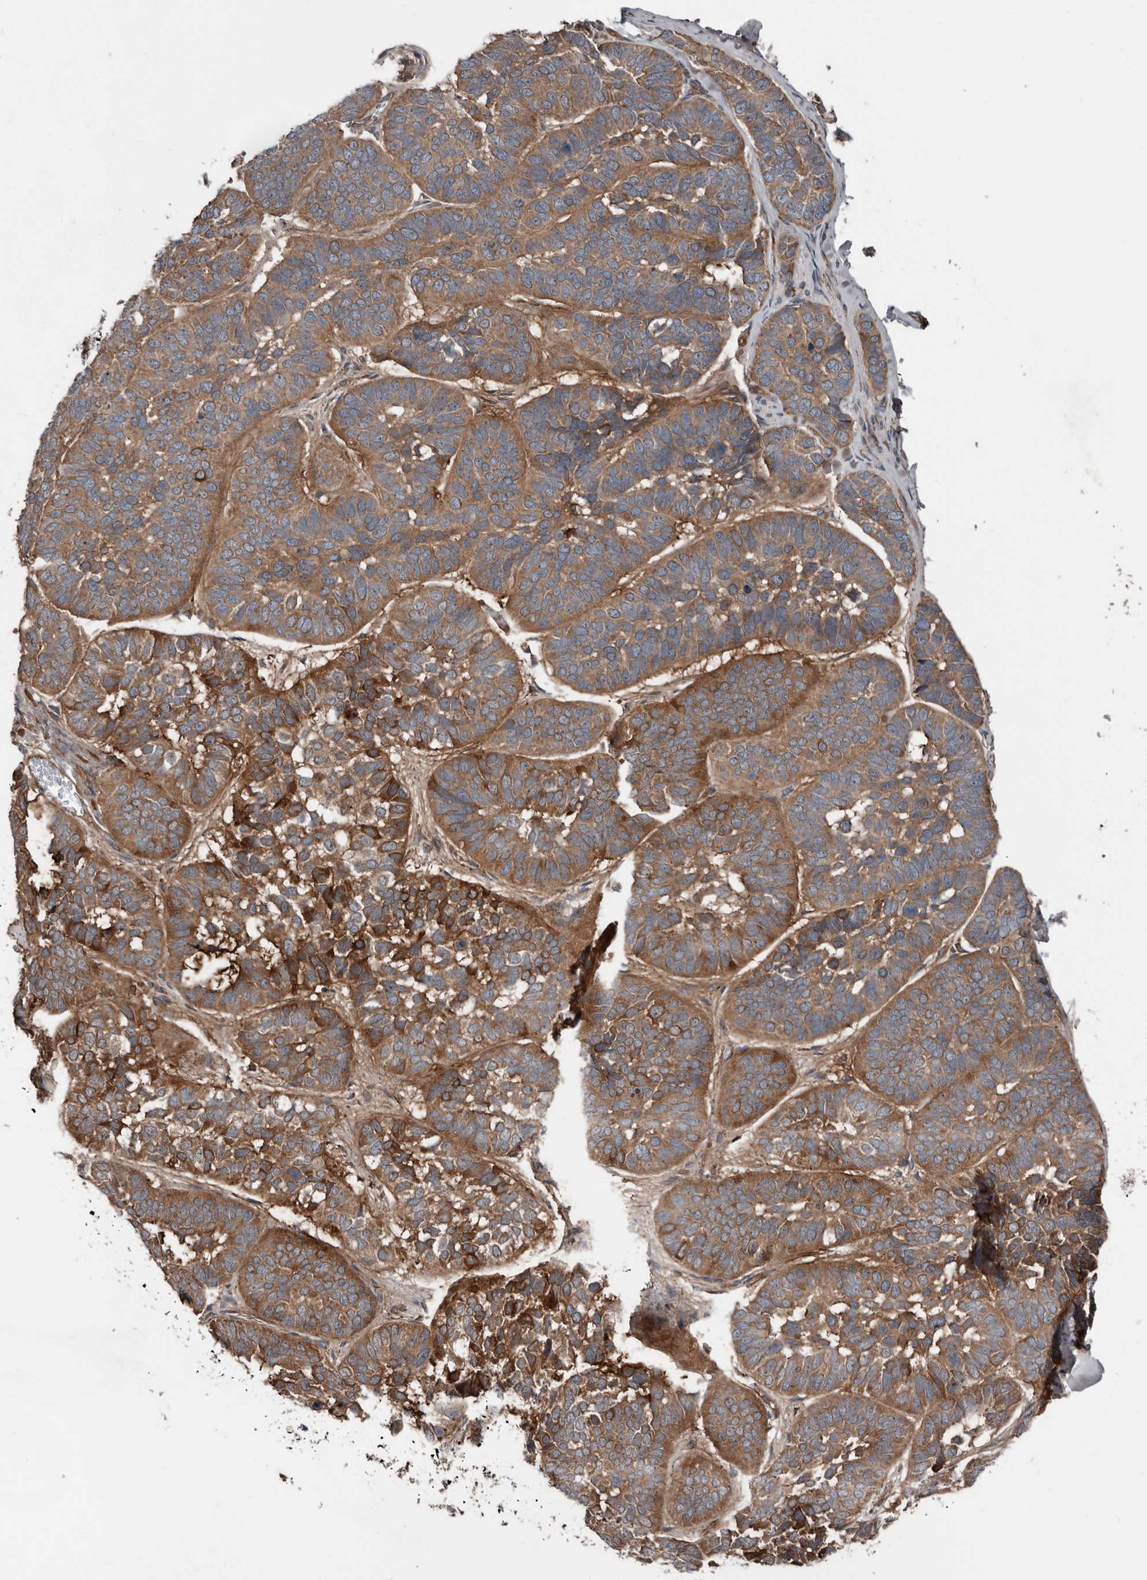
{"staining": {"intensity": "moderate", "quantity": ">75%", "location": "cytoplasmic/membranous"}, "tissue": "skin cancer", "cell_type": "Tumor cells", "image_type": "cancer", "snomed": [{"axis": "morphology", "description": "Basal cell carcinoma"}, {"axis": "topography", "description": "Skin"}], "caption": "Immunohistochemical staining of human skin cancer (basal cell carcinoma) demonstrates medium levels of moderate cytoplasmic/membranous protein staining in approximately >75% of tumor cells.", "gene": "DNAJB4", "patient": {"sex": "male", "age": 62}}